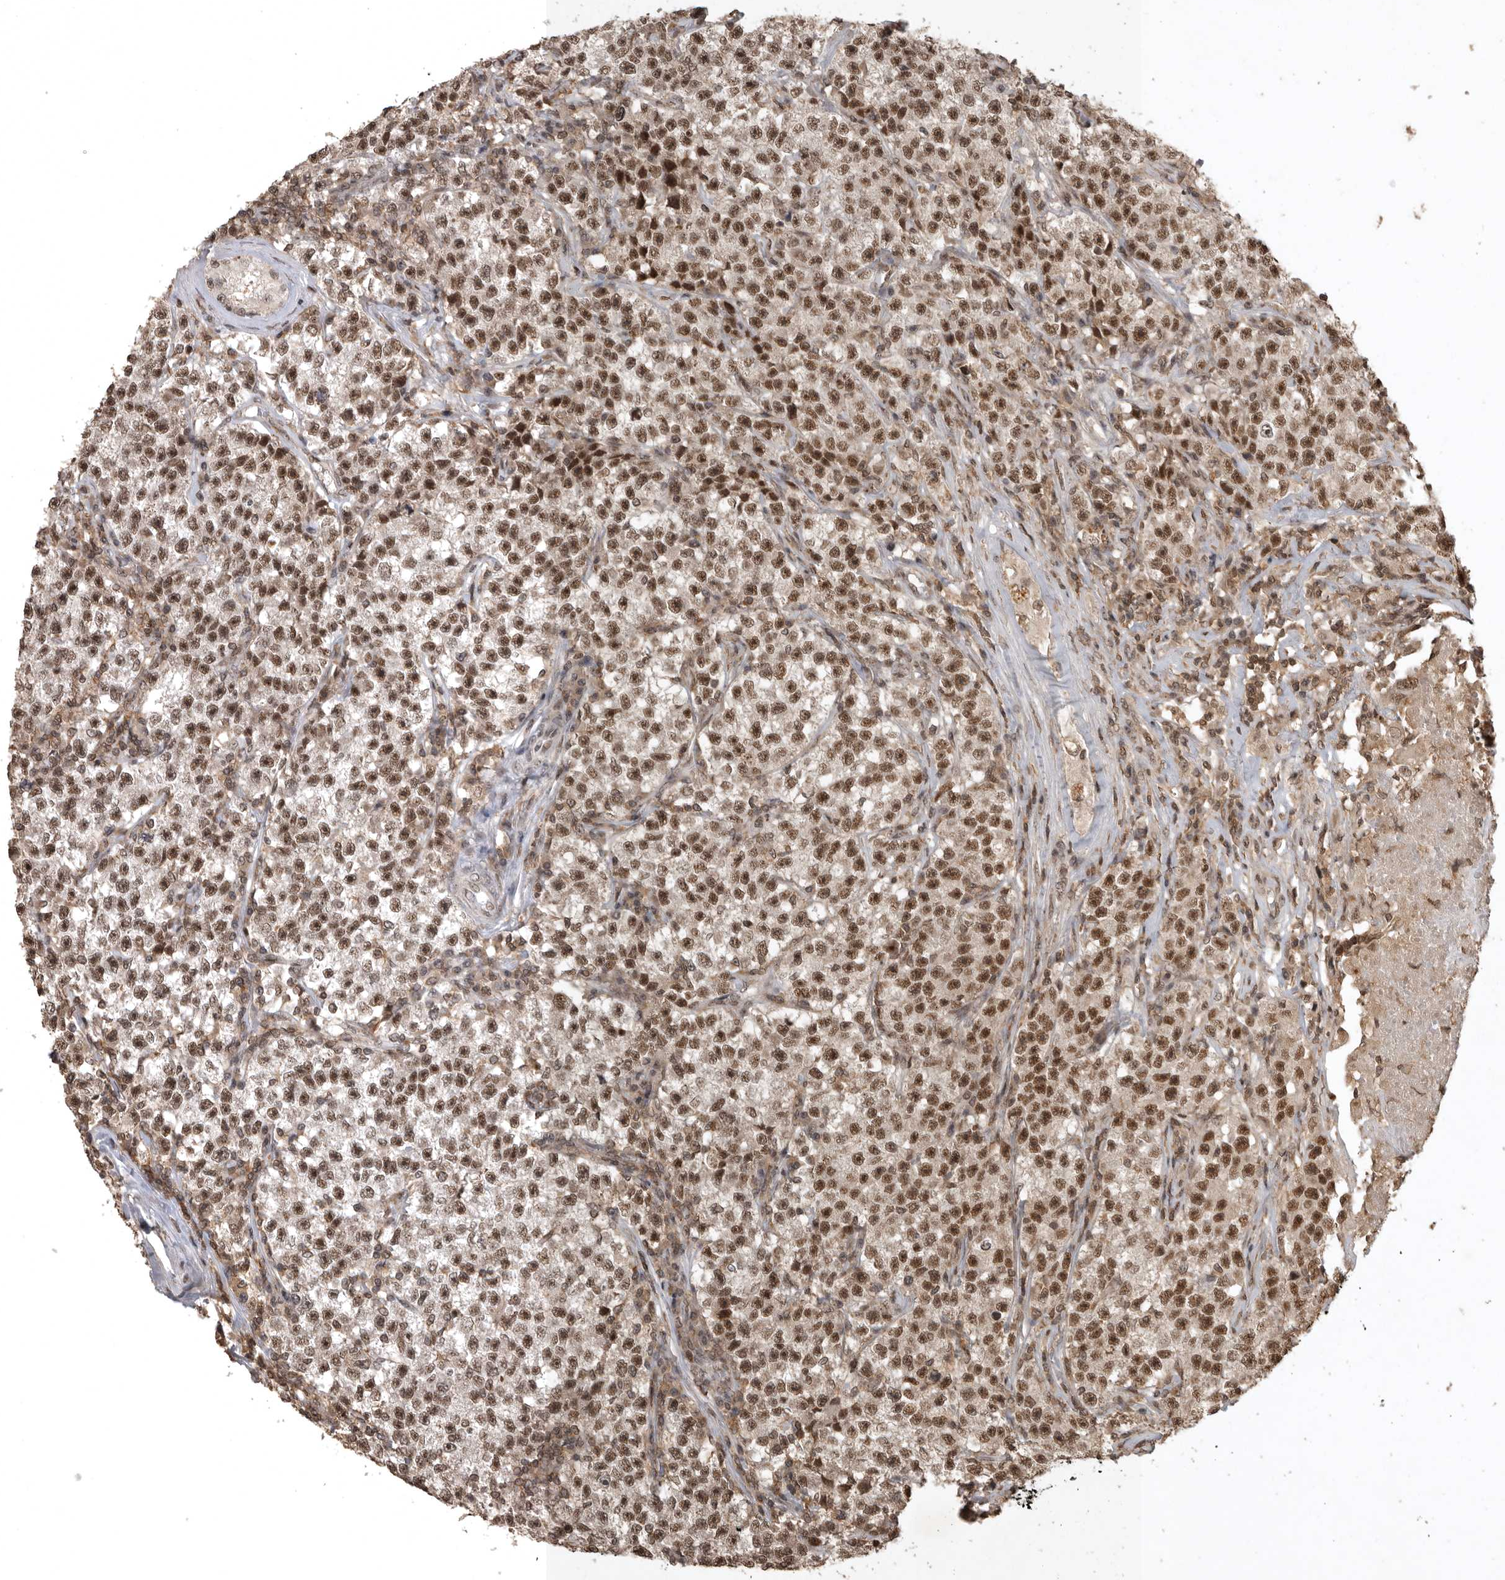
{"staining": {"intensity": "strong", "quantity": ">75%", "location": "nuclear"}, "tissue": "testis cancer", "cell_type": "Tumor cells", "image_type": "cancer", "snomed": [{"axis": "morphology", "description": "Seminoma, NOS"}, {"axis": "topography", "description": "Testis"}], "caption": "Immunohistochemical staining of human testis seminoma demonstrates strong nuclear protein positivity in approximately >75% of tumor cells.", "gene": "CBLL1", "patient": {"sex": "male", "age": 22}}